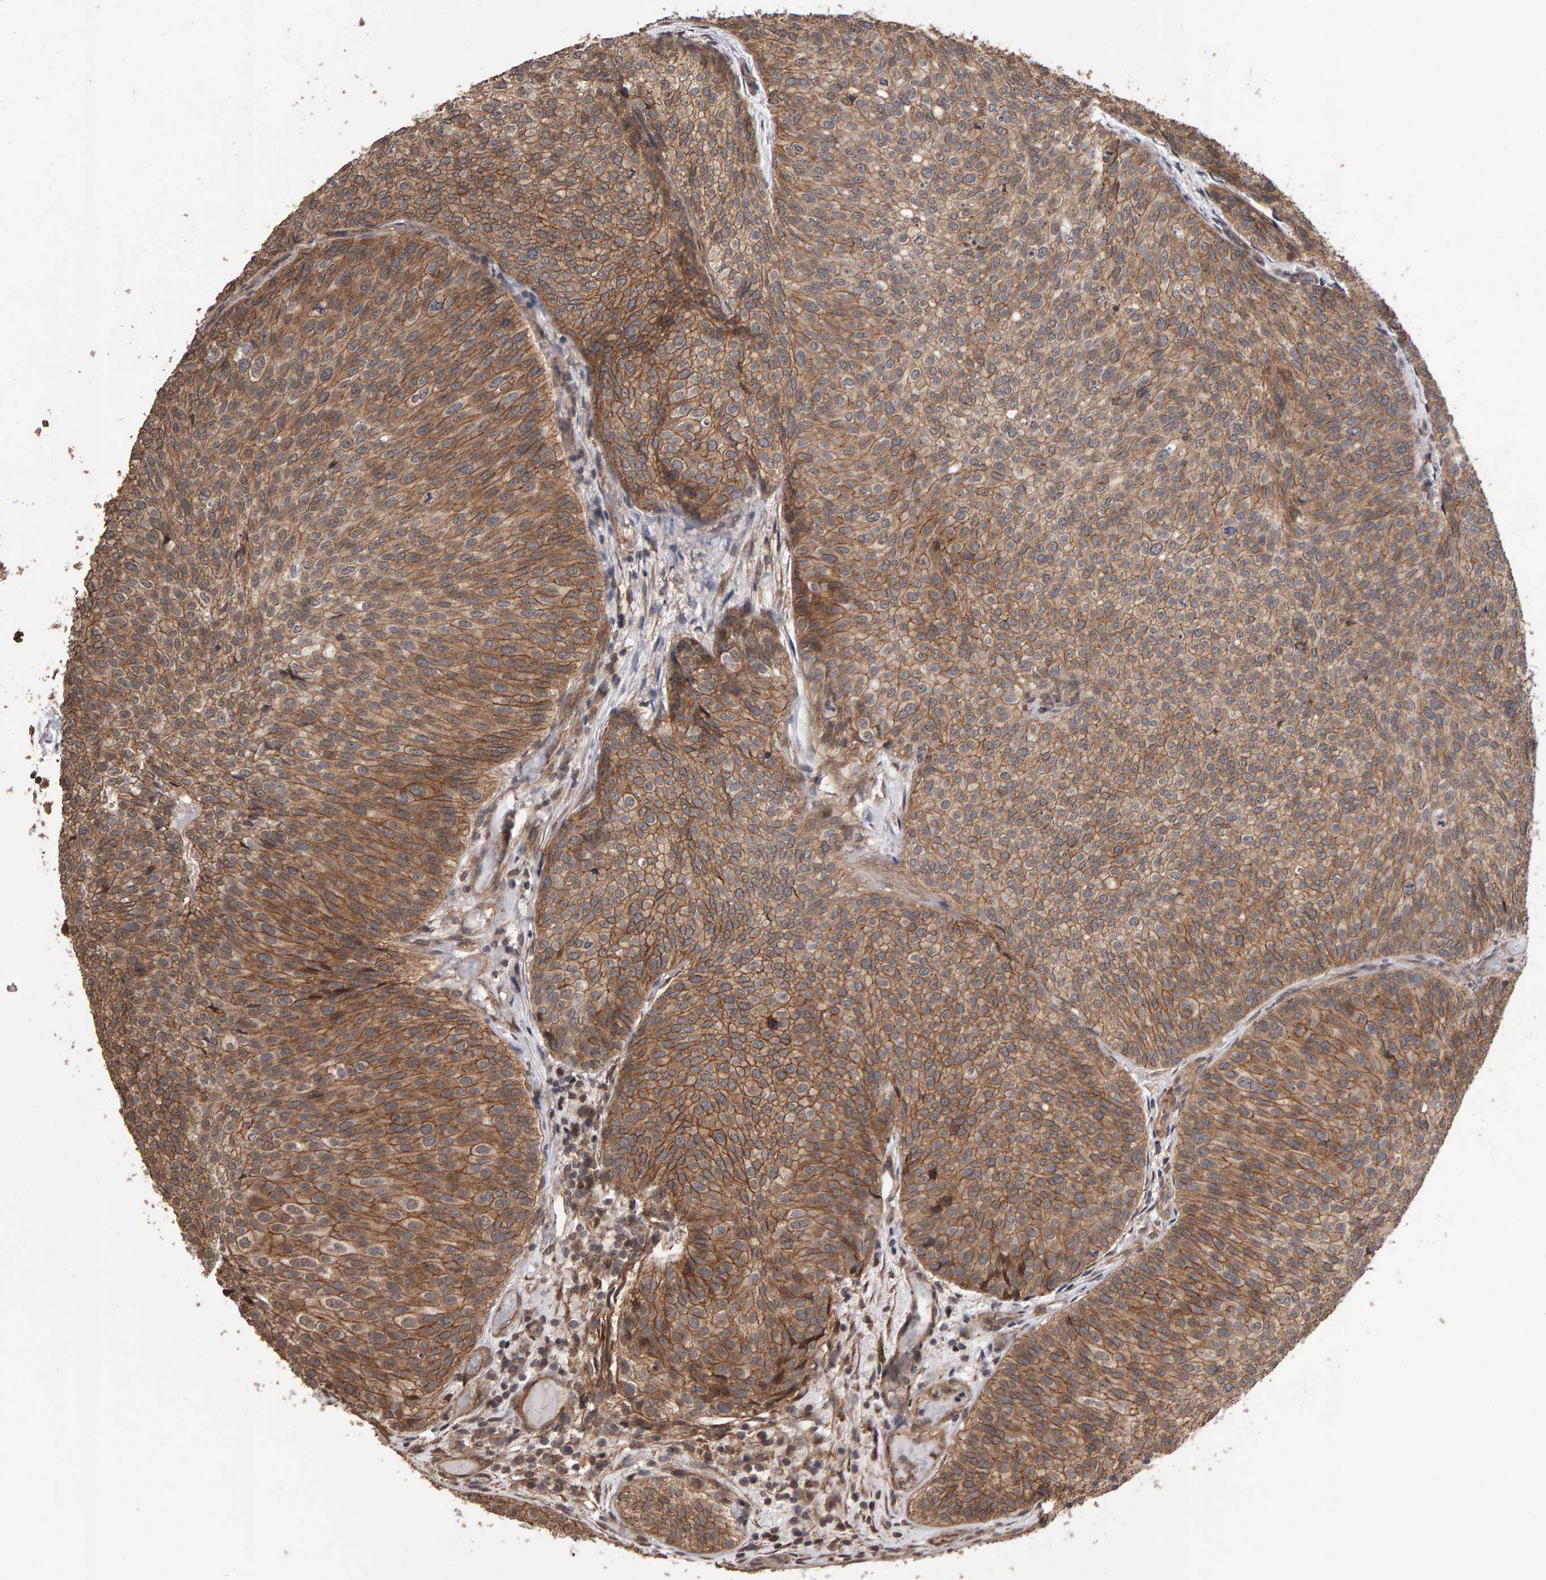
{"staining": {"intensity": "strong", "quantity": ">75%", "location": "cytoplasmic/membranous"}, "tissue": "urothelial cancer", "cell_type": "Tumor cells", "image_type": "cancer", "snomed": [{"axis": "morphology", "description": "Urothelial carcinoma, Low grade"}, {"axis": "topography", "description": "Urinary bladder"}], "caption": "A photomicrograph of urothelial cancer stained for a protein reveals strong cytoplasmic/membranous brown staining in tumor cells.", "gene": "SCRIB", "patient": {"sex": "male", "age": 86}}